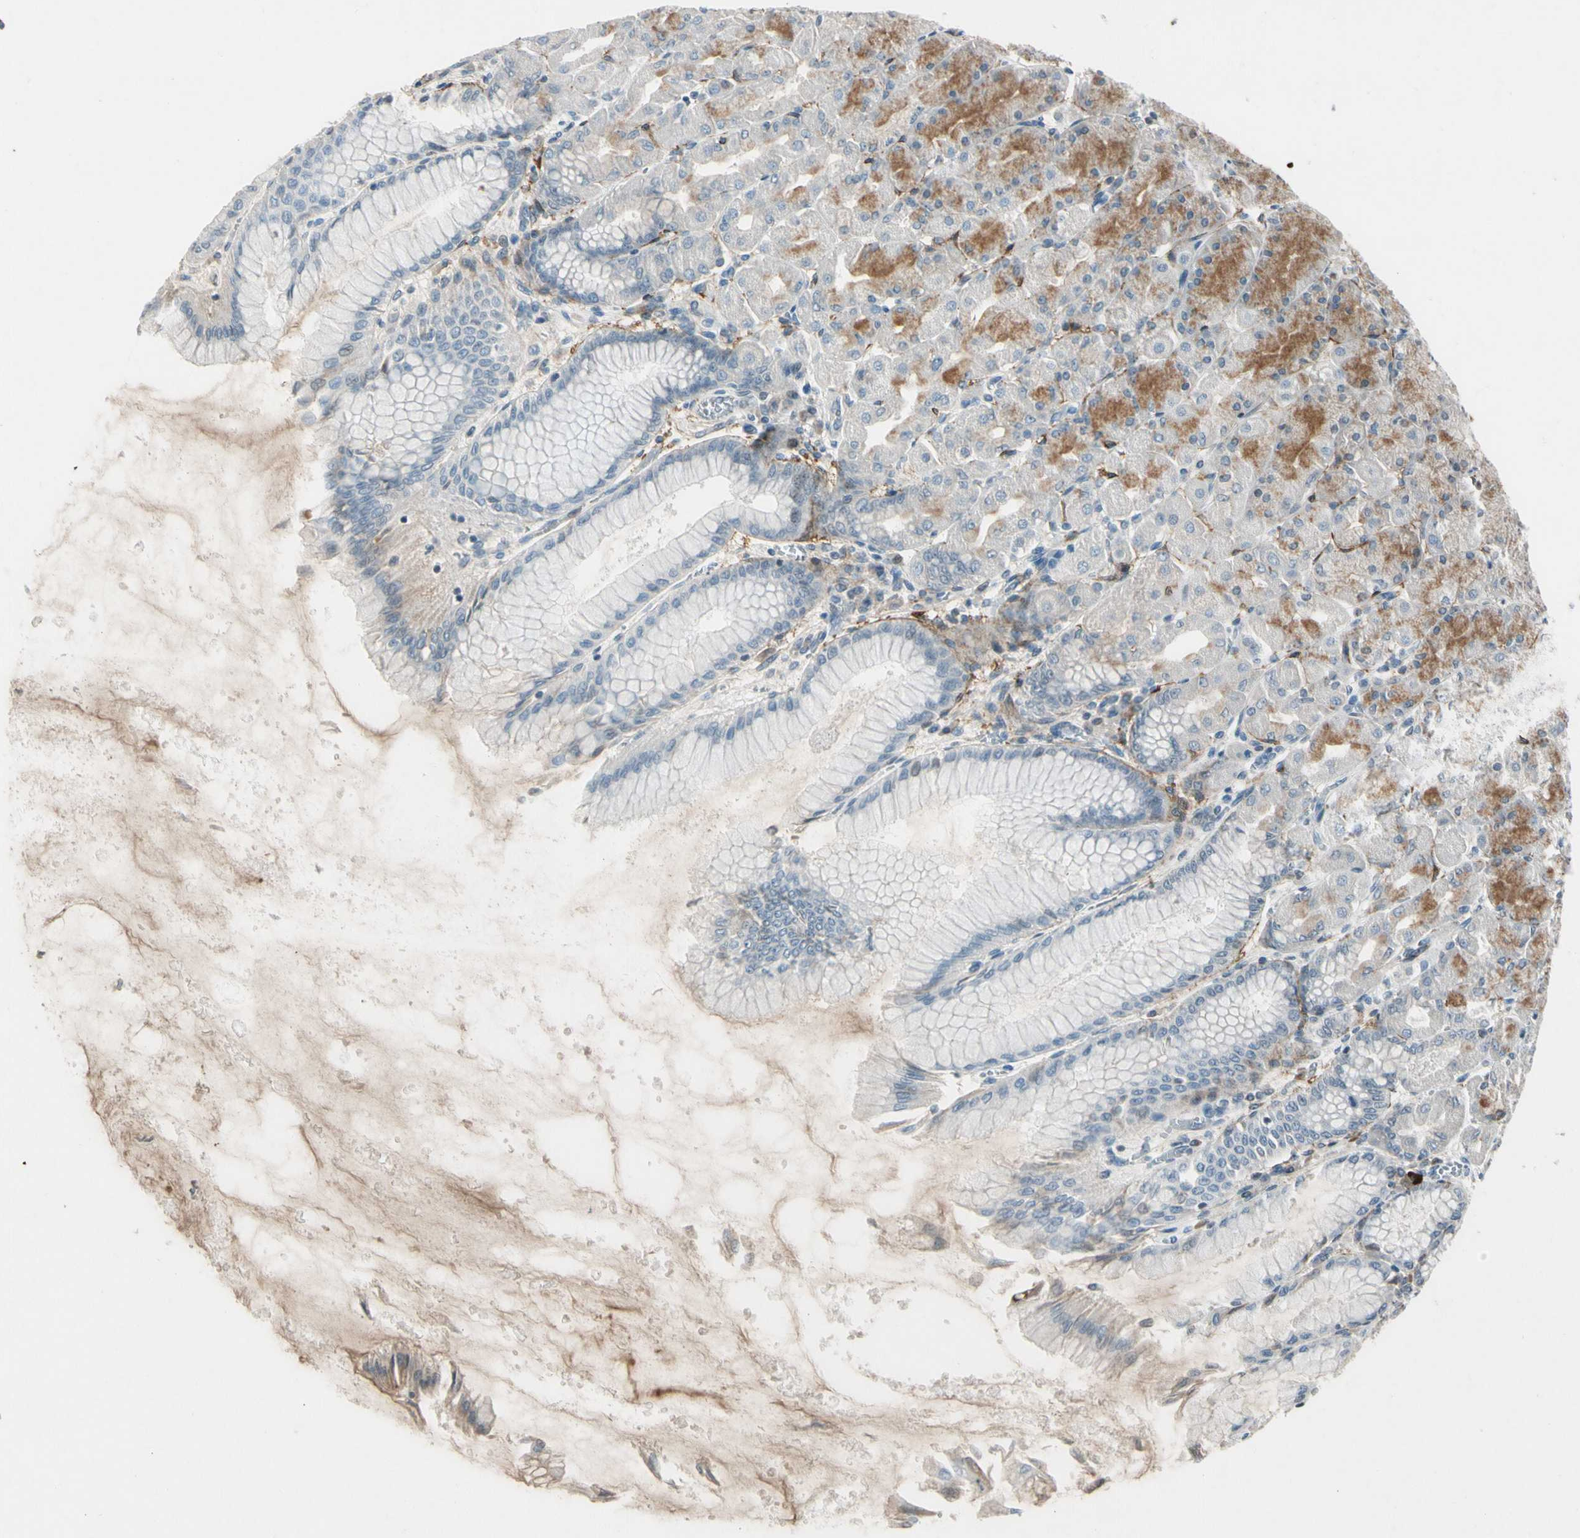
{"staining": {"intensity": "negative", "quantity": "none", "location": "none"}, "tissue": "stomach", "cell_type": "Glandular cells", "image_type": "normal", "snomed": [{"axis": "morphology", "description": "Normal tissue, NOS"}, {"axis": "topography", "description": "Stomach, upper"}], "caption": "Histopathology image shows no protein expression in glandular cells of unremarkable stomach.", "gene": "PDPN", "patient": {"sex": "female", "age": 56}}